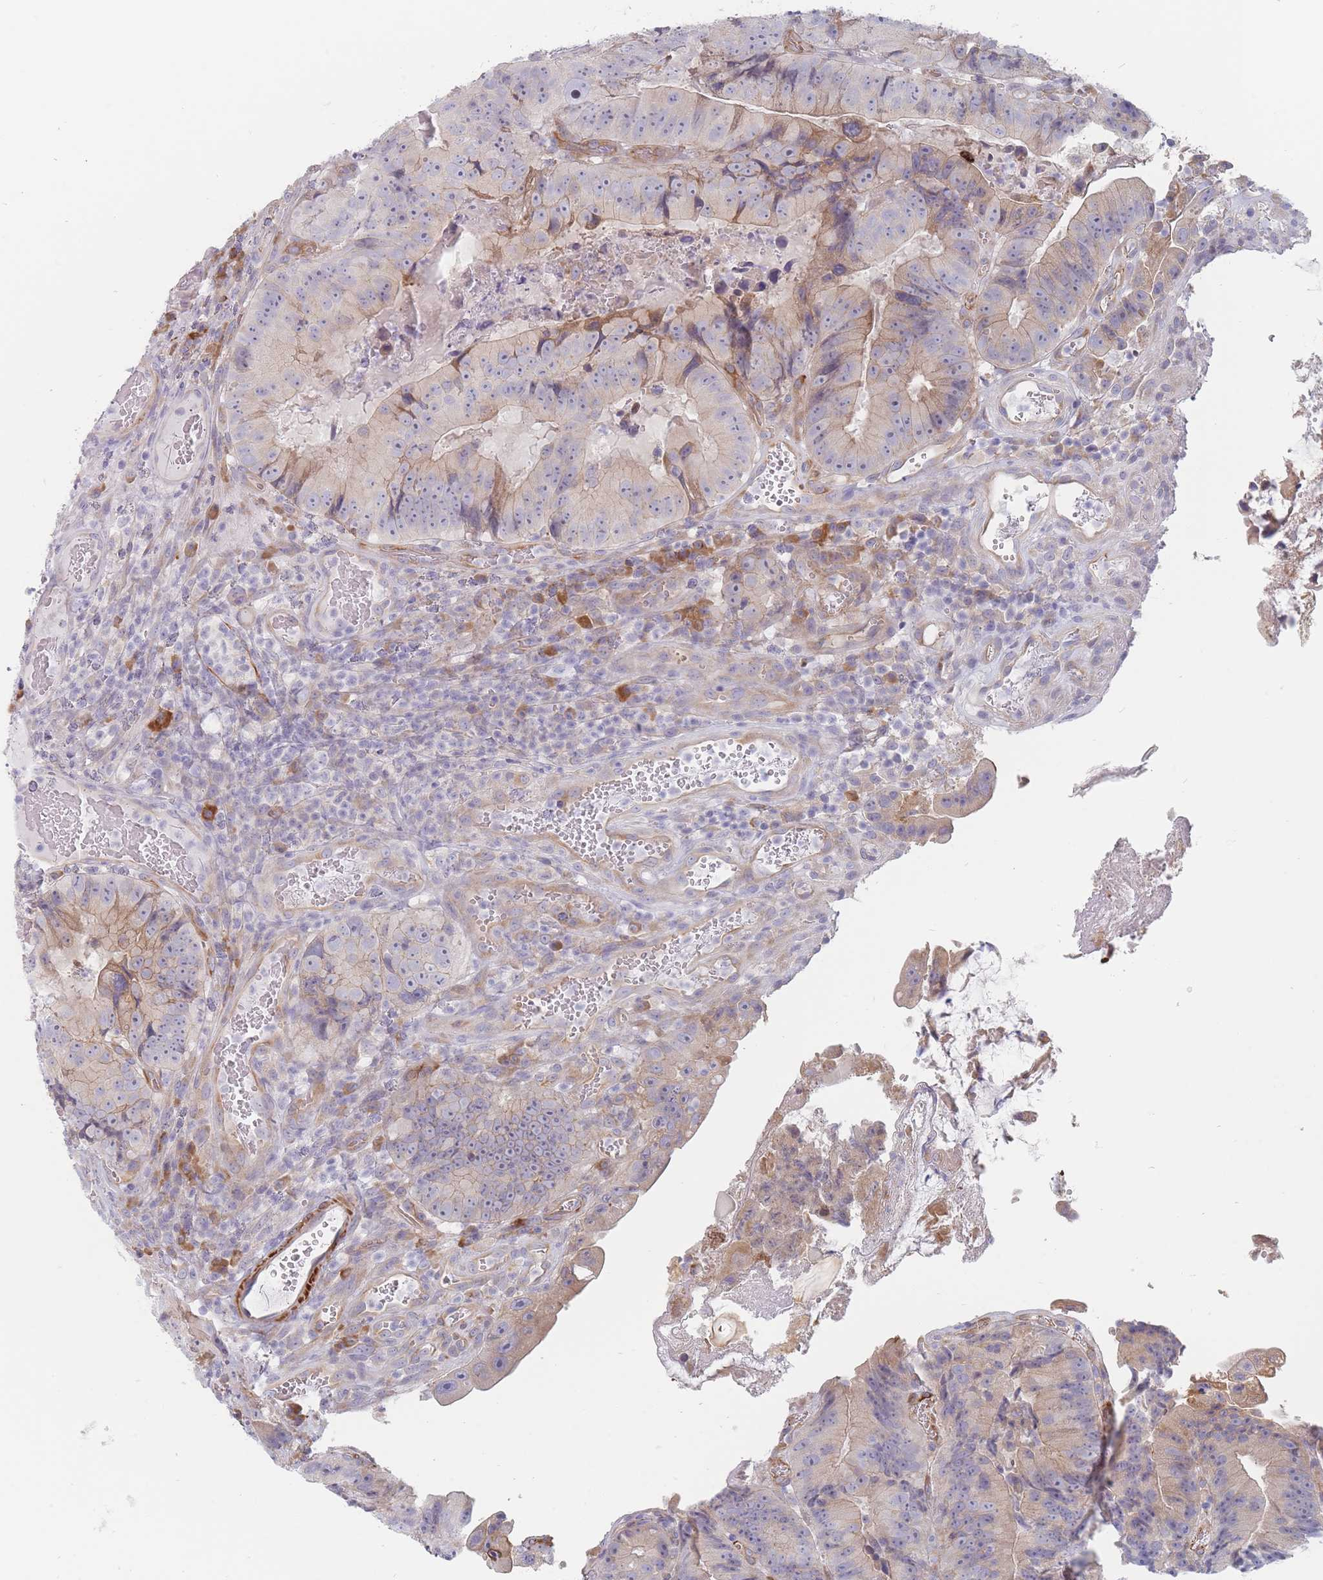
{"staining": {"intensity": "weak", "quantity": "25%-75%", "location": "cytoplasmic/membranous"}, "tissue": "colorectal cancer", "cell_type": "Tumor cells", "image_type": "cancer", "snomed": [{"axis": "morphology", "description": "Adenocarcinoma, NOS"}, {"axis": "topography", "description": "Colon"}], "caption": "About 25%-75% of tumor cells in human colorectal adenocarcinoma exhibit weak cytoplasmic/membranous protein staining as visualized by brown immunohistochemical staining.", "gene": "ERBIN", "patient": {"sex": "female", "age": 86}}